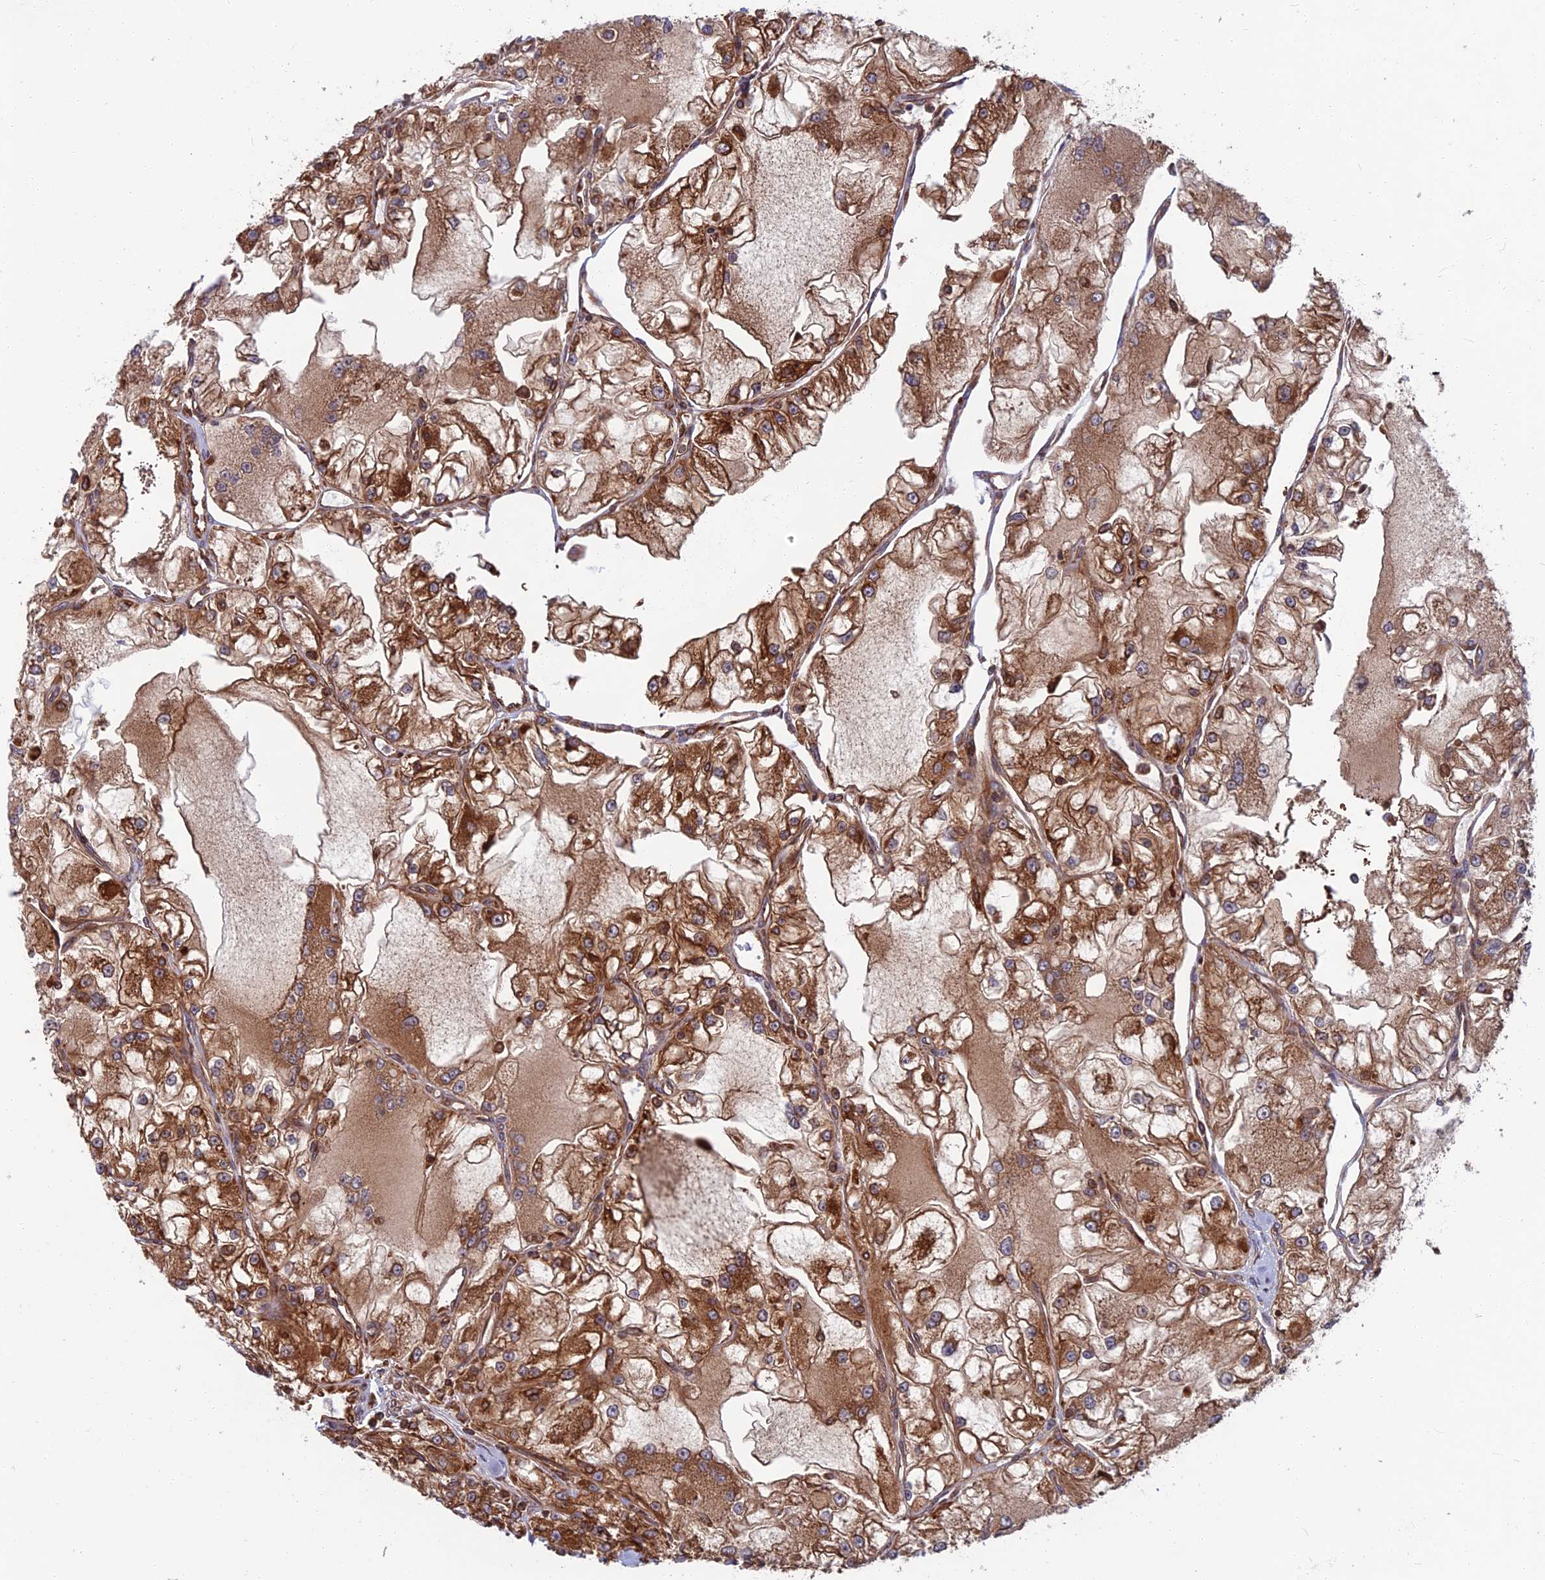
{"staining": {"intensity": "strong", "quantity": ">75%", "location": "cytoplasmic/membranous"}, "tissue": "renal cancer", "cell_type": "Tumor cells", "image_type": "cancer", "snomed": [{"axis": "morphology", "description": "Adenocarcinoma, NOS"}, {"axis": "topography", "description": "Kidney"}], "caption": "Immunohistochemistry of human adenocarcinoma (renal) exhibits high levels of strong cytoplasmic/membranous staining in about >75% of tumor cells.", "gene": "WDR1", "patient": {"sex": "female", "age": 72}}